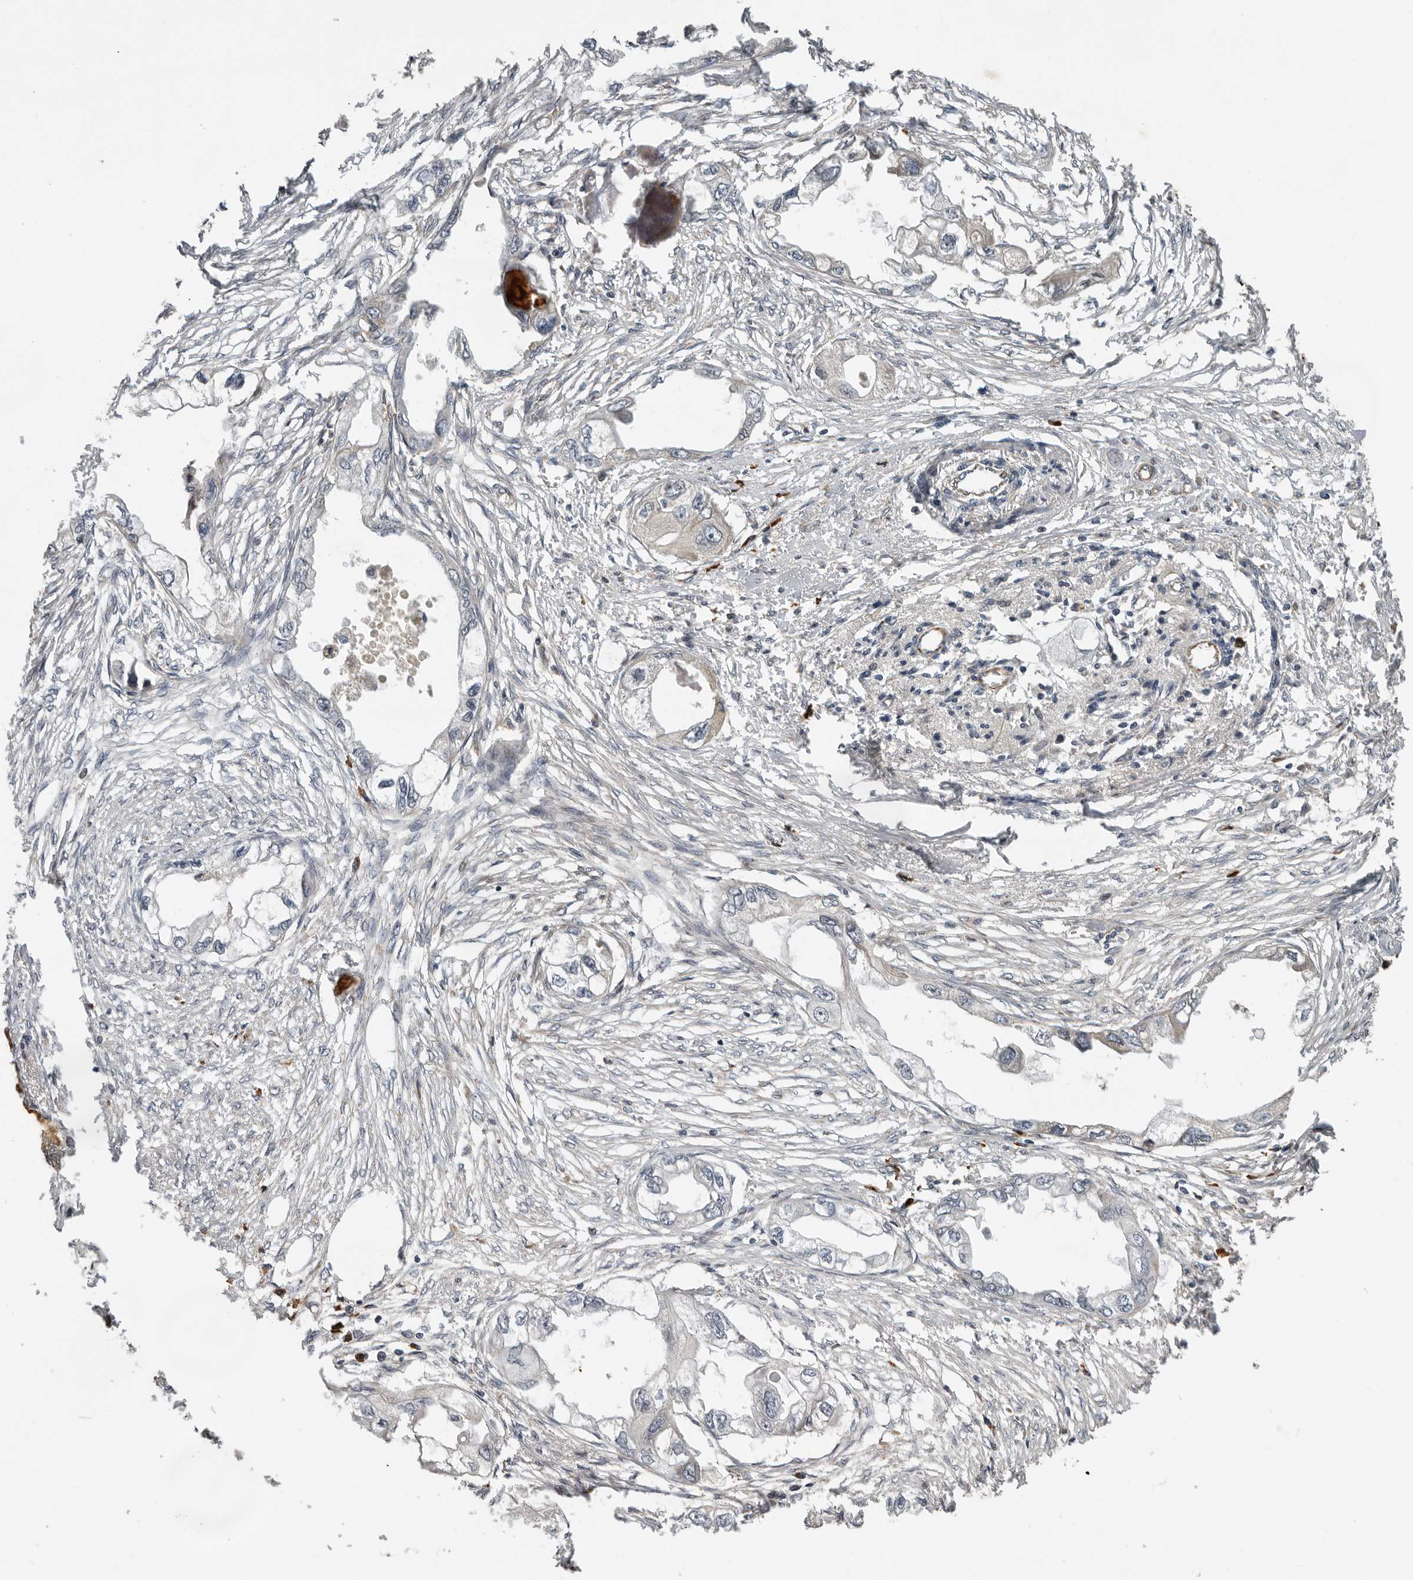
{"staining": {"intensity": "negative", "quantity": "none", "location": "none"}, "tissue": "endometrial cancer", "cell_type": "Tumor cells", "image_type": "cancer", "snomed": [{"axis": "morphology", "description": "Adenocarcinoma, NOS"}, {"axis": "morphology", "description": "Adenocarcinoma, metastatic, NOS"}, {"axis": "topography", "description": "Adipose tissue"}, {"axis": "topography", "description": "Endometrium"}], "caption": "Image shows no significant protein positivity in tumor cells of endometrial cancer (adenocarcinoma).", "gene": "RNF157", "patient": {"sex": "female", "age": 67}}